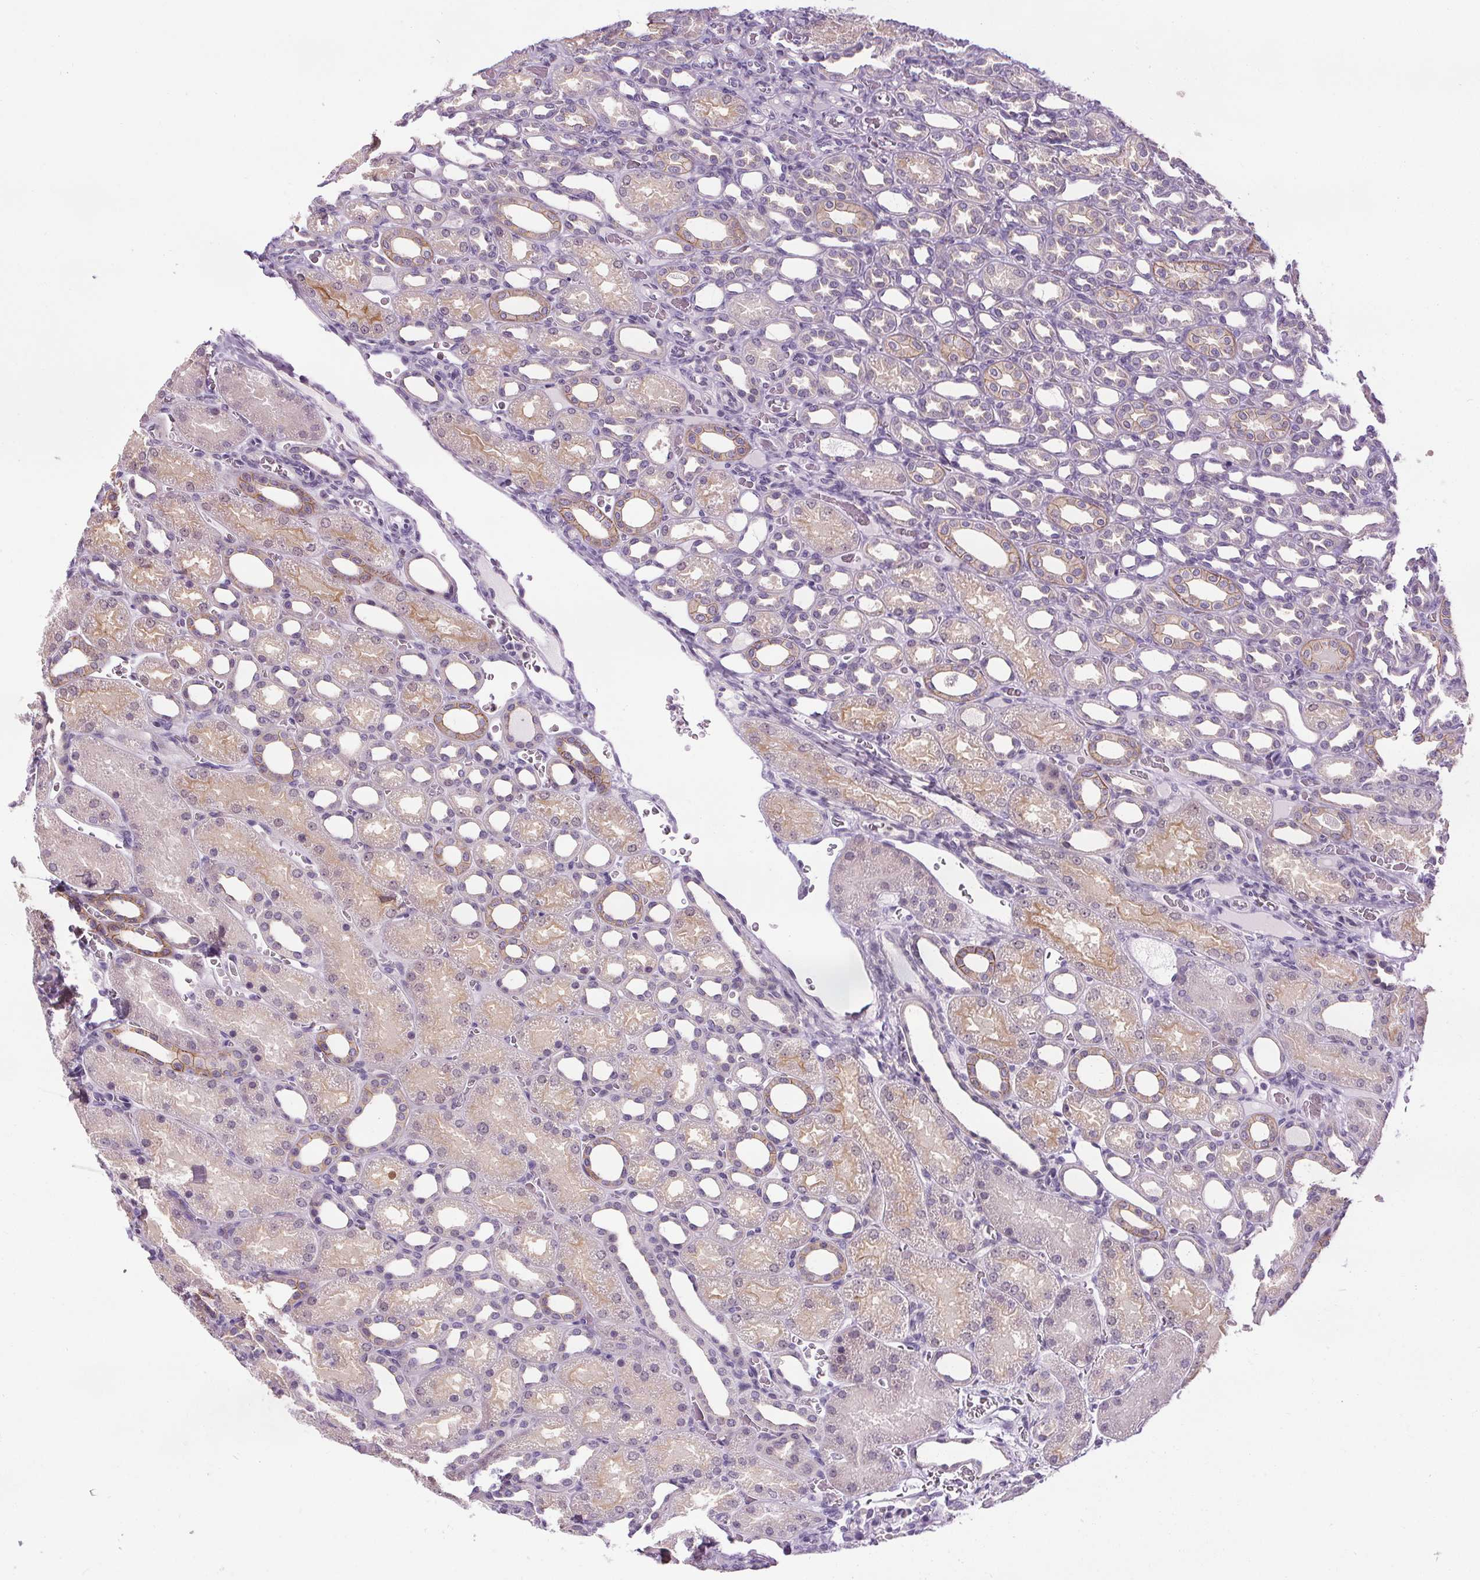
{"staining": {"intensity": "negative", "quantity": "none", "location": "none"}, "tissue": "kidney", "cell_type": "Cells in glomeruli", "image_type": "normal", "snomed": [{"axis": "morphology", "description": "Normal tissue, NOS"}, {"axis": "topography", "description": "Kidney"}], "caption": "Immunohistochemistry of unremarkable human kidney demonstrates no staining in cells in glomeruli.", "gene": "TMEM240", "patient": {"sex": "male", "age": 2}}